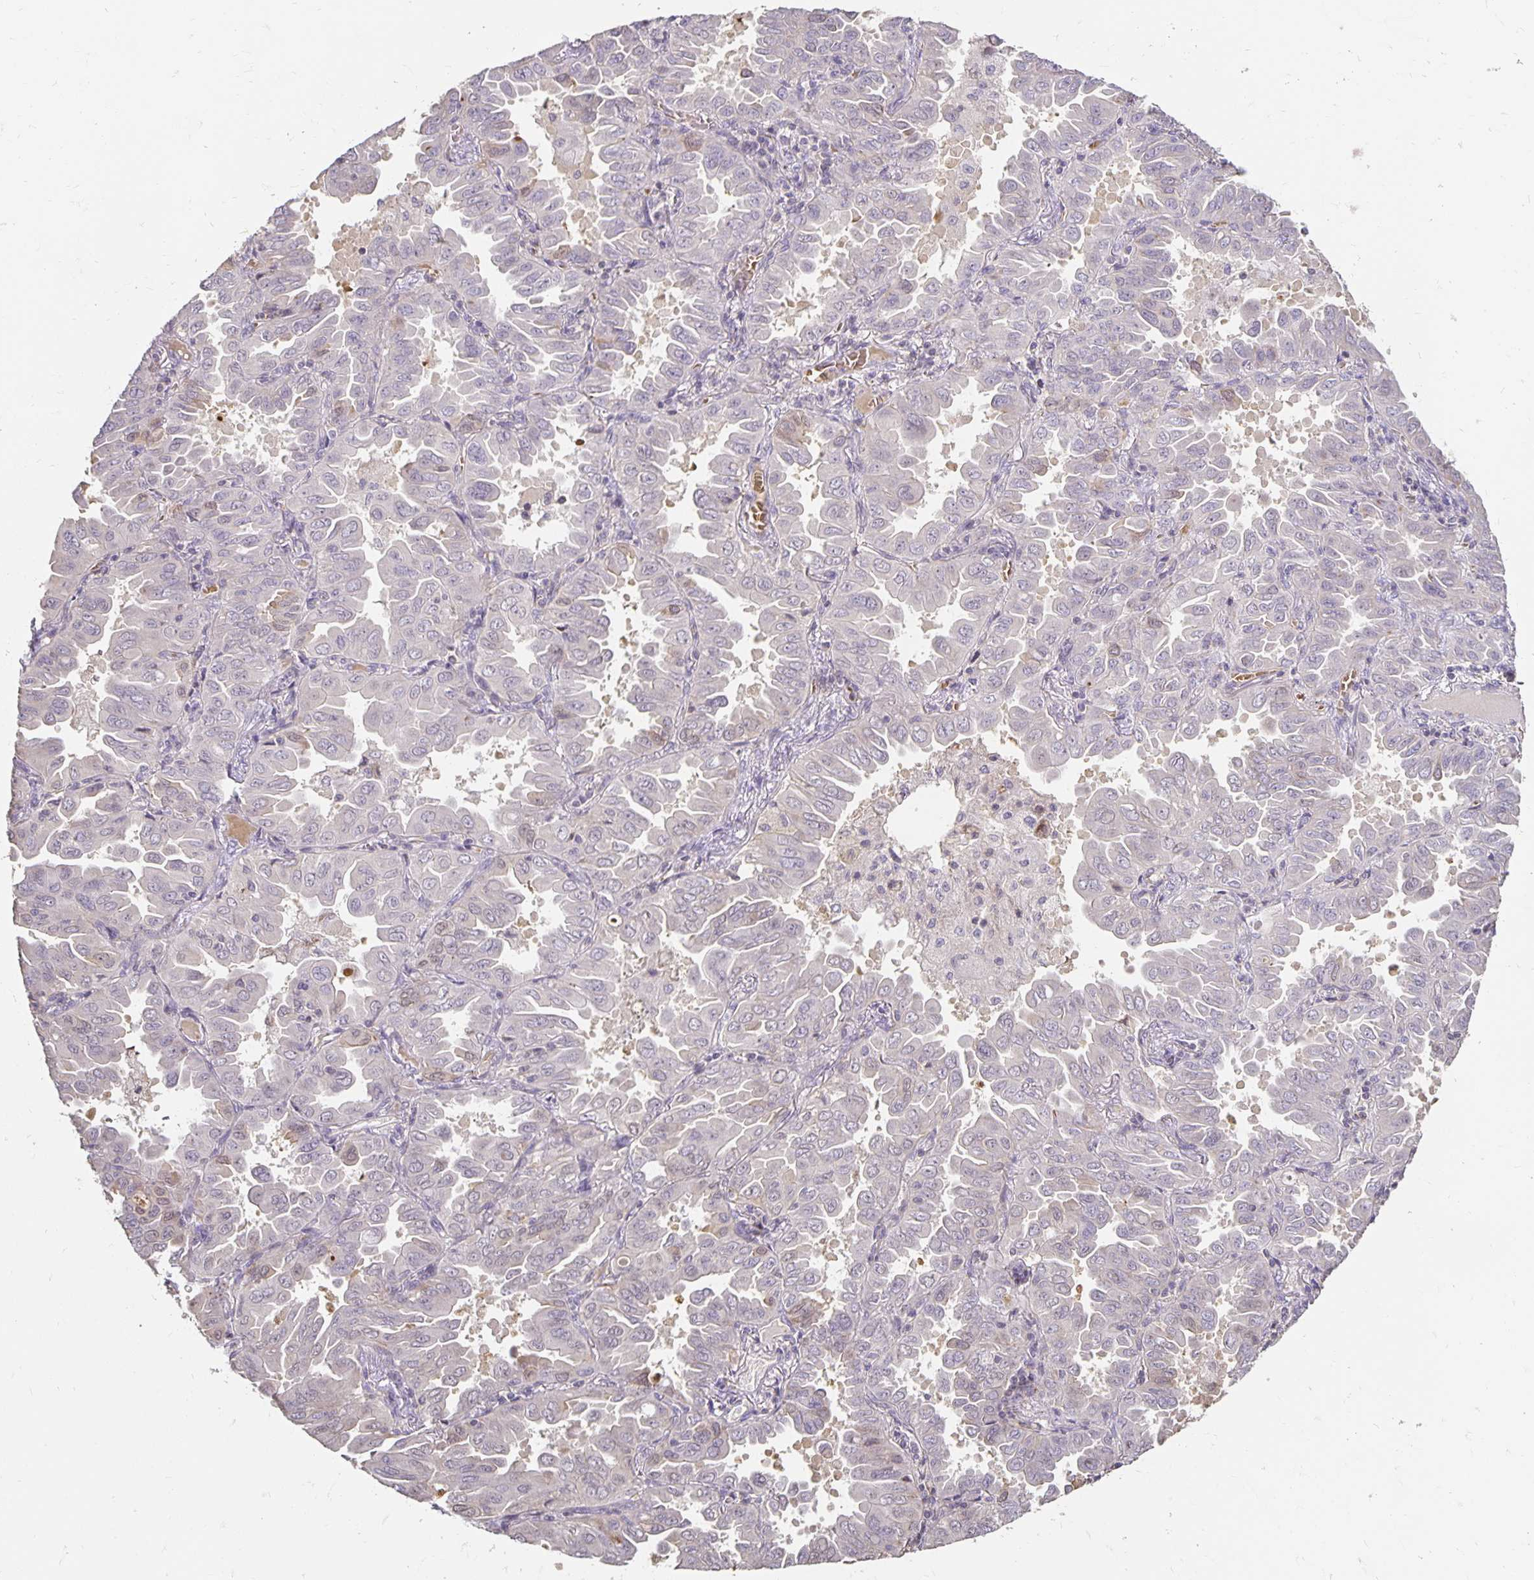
{"staining": {"intensity": "negative", "quantity": "none", "location": "none"}, "tissue": "lung cancer", "cell_type": "Tumor cells", "image_type": "cancer", "snomed": [{"axis": "morphology", "description": "Adenocarcinoma, NOS"}, {"axis": "topography", "description": "Lung"}], "caption": "DAB immunohistochemical staining of lung adenocarcinoma reveals no significant expression in tumor cells. (IHC, brightfield microscopy, high magnification).", "gene": "CST6", "patient": {"sex": "male", "age": 64}}